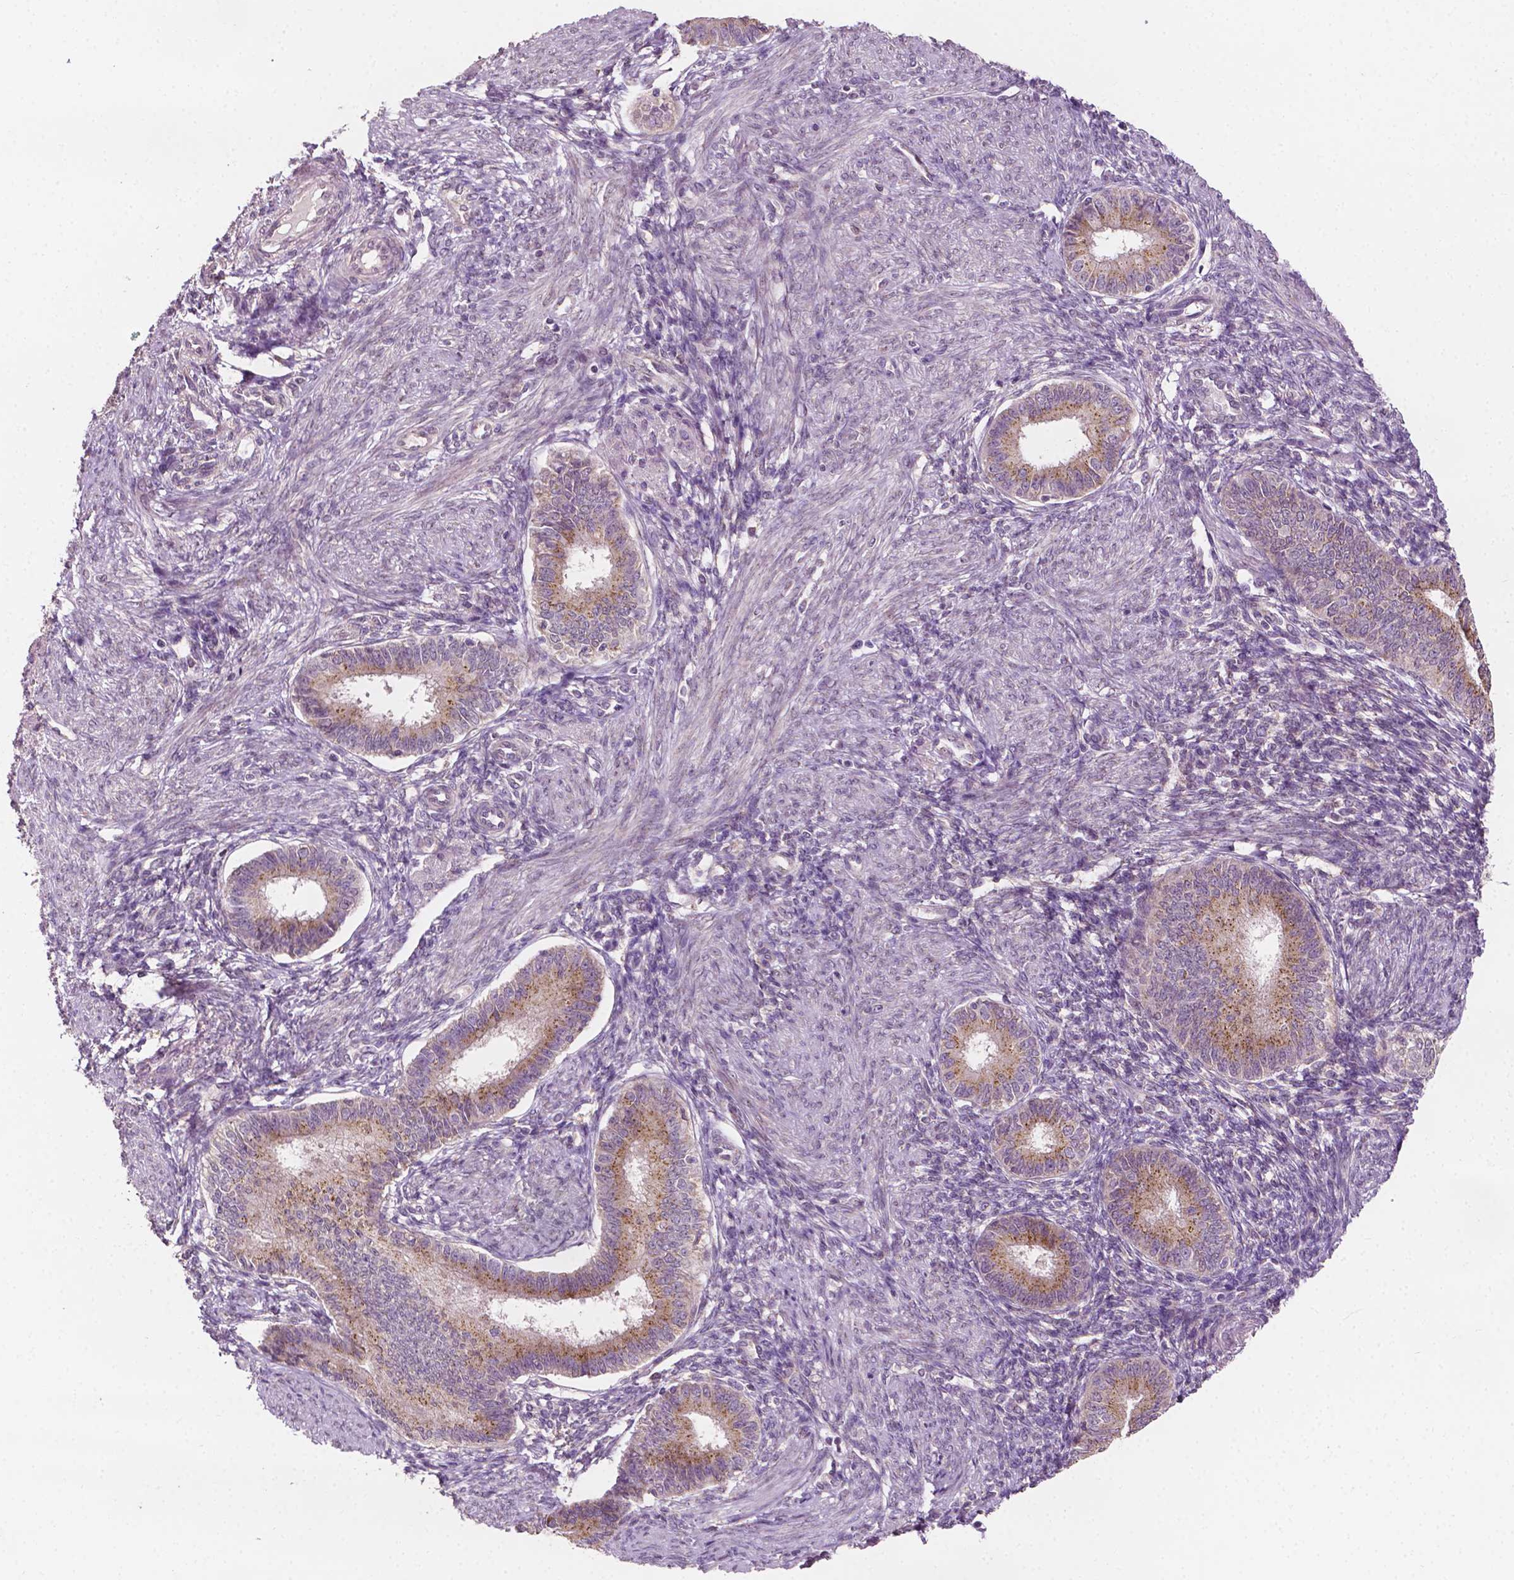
{"staining": {"intensity": "negative", "quantity": "none", "location": "none"}, "tissue": "endometrium", "cell_type": "Cells in endometrial stroma", "image_type": "normal", "snomed": [{"axis": "morphology", "description": "Normal tissue, NOS"}, {"axis": "topography", "description": "Endometrium"}], "caption": "Protein analysis of unremarkable endometrium demonstrates no significant staining in cells in endometrial stroma. (Brightfield microscopy of DAB immunohistochemistry at high magnification).", "gene": "EBAG9", "patient": {"sex": "female", "age": 39}}